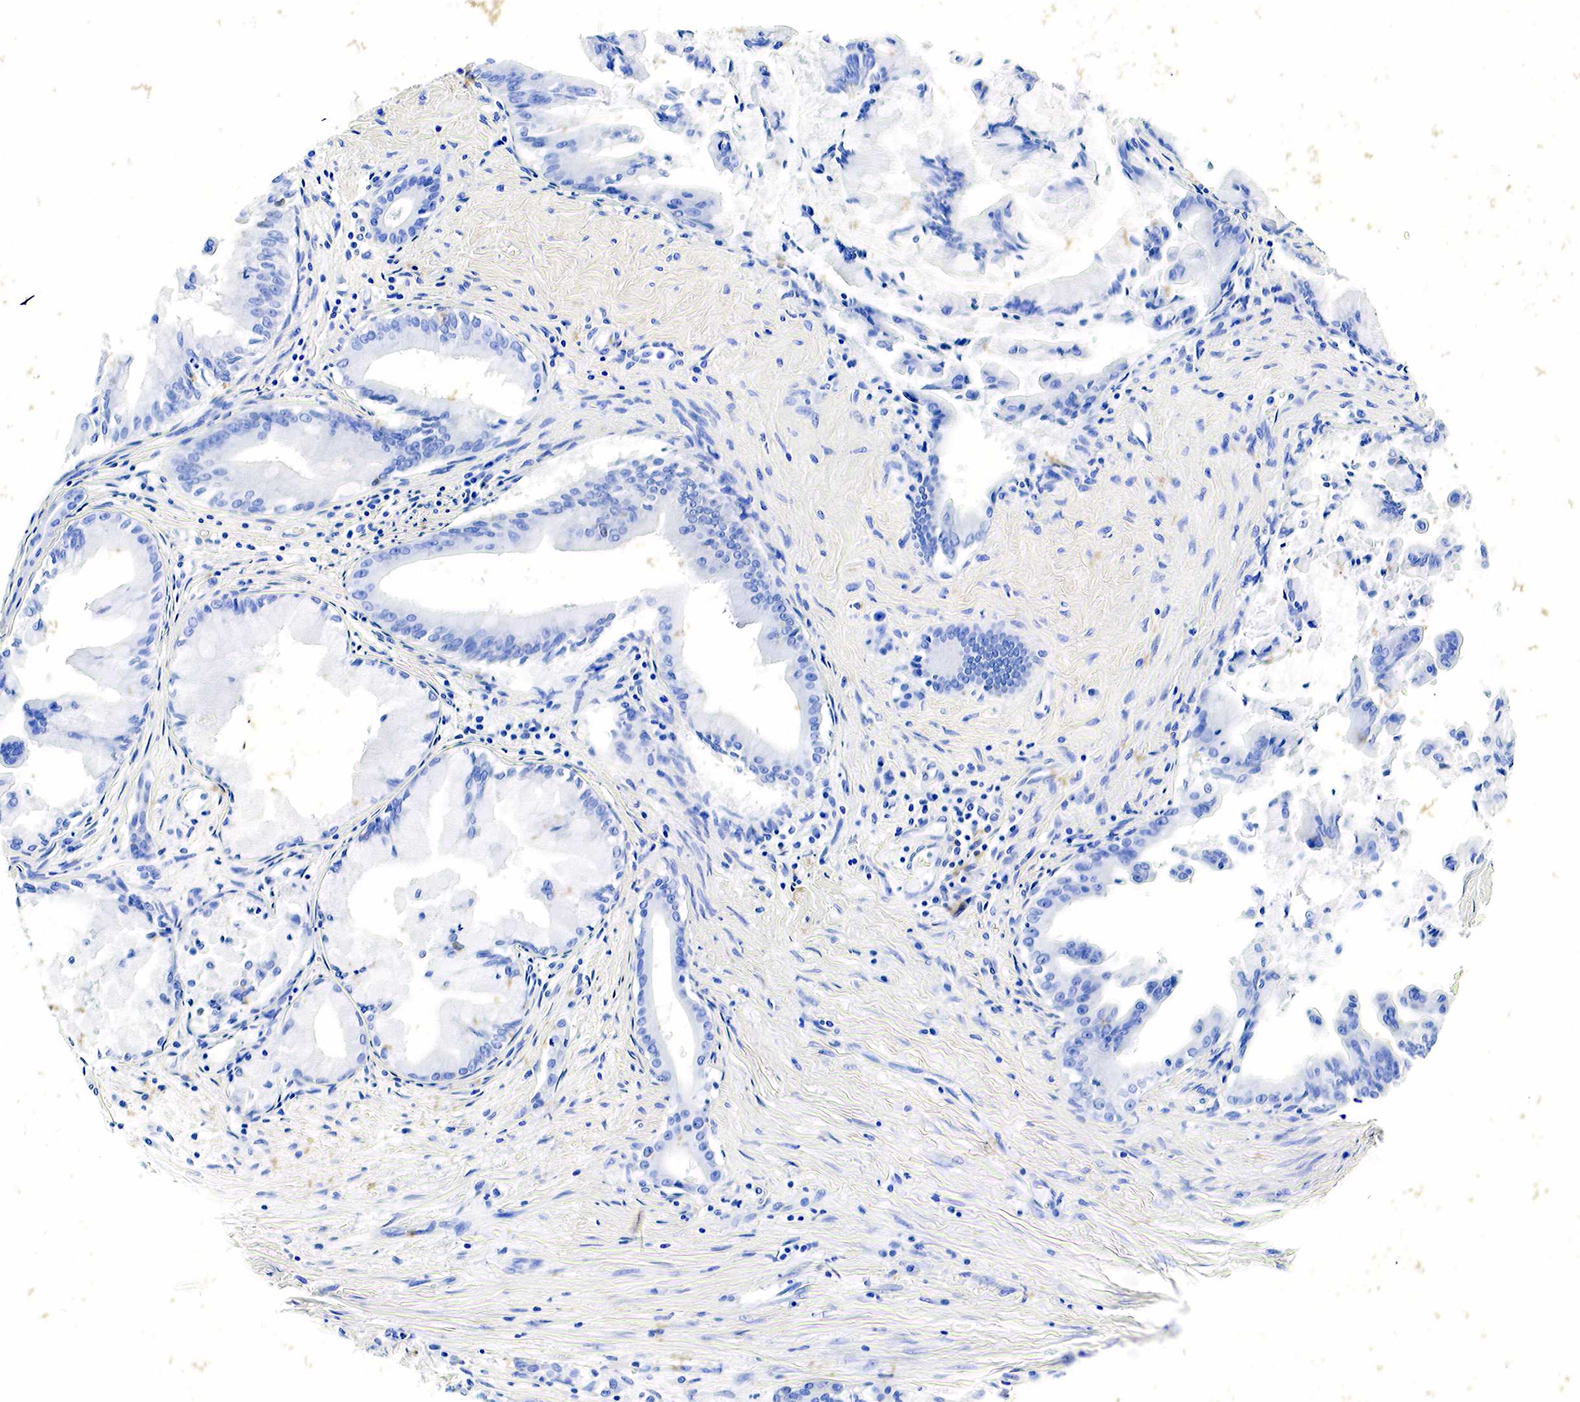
{"staining": {"intensity": "negative", "quantity": "none", "location": "none"}, "tissue": "pancreatic cancer", "cell_type": "Tumor cells", "image_type": "cancer", "snomed": [{"axis": "morphology", "description": "Adenocarcinoma, NOS"}, {"axis": "topography", "description": "Pancreas"}], "caption": "Immunohistochemistry photomicrograph of human pancreatic cancer stained for a protein (brown), which exhibits no staining in tumor cells.", "gene": "GCG", "patient": {"sex": "male", "age": 59}}